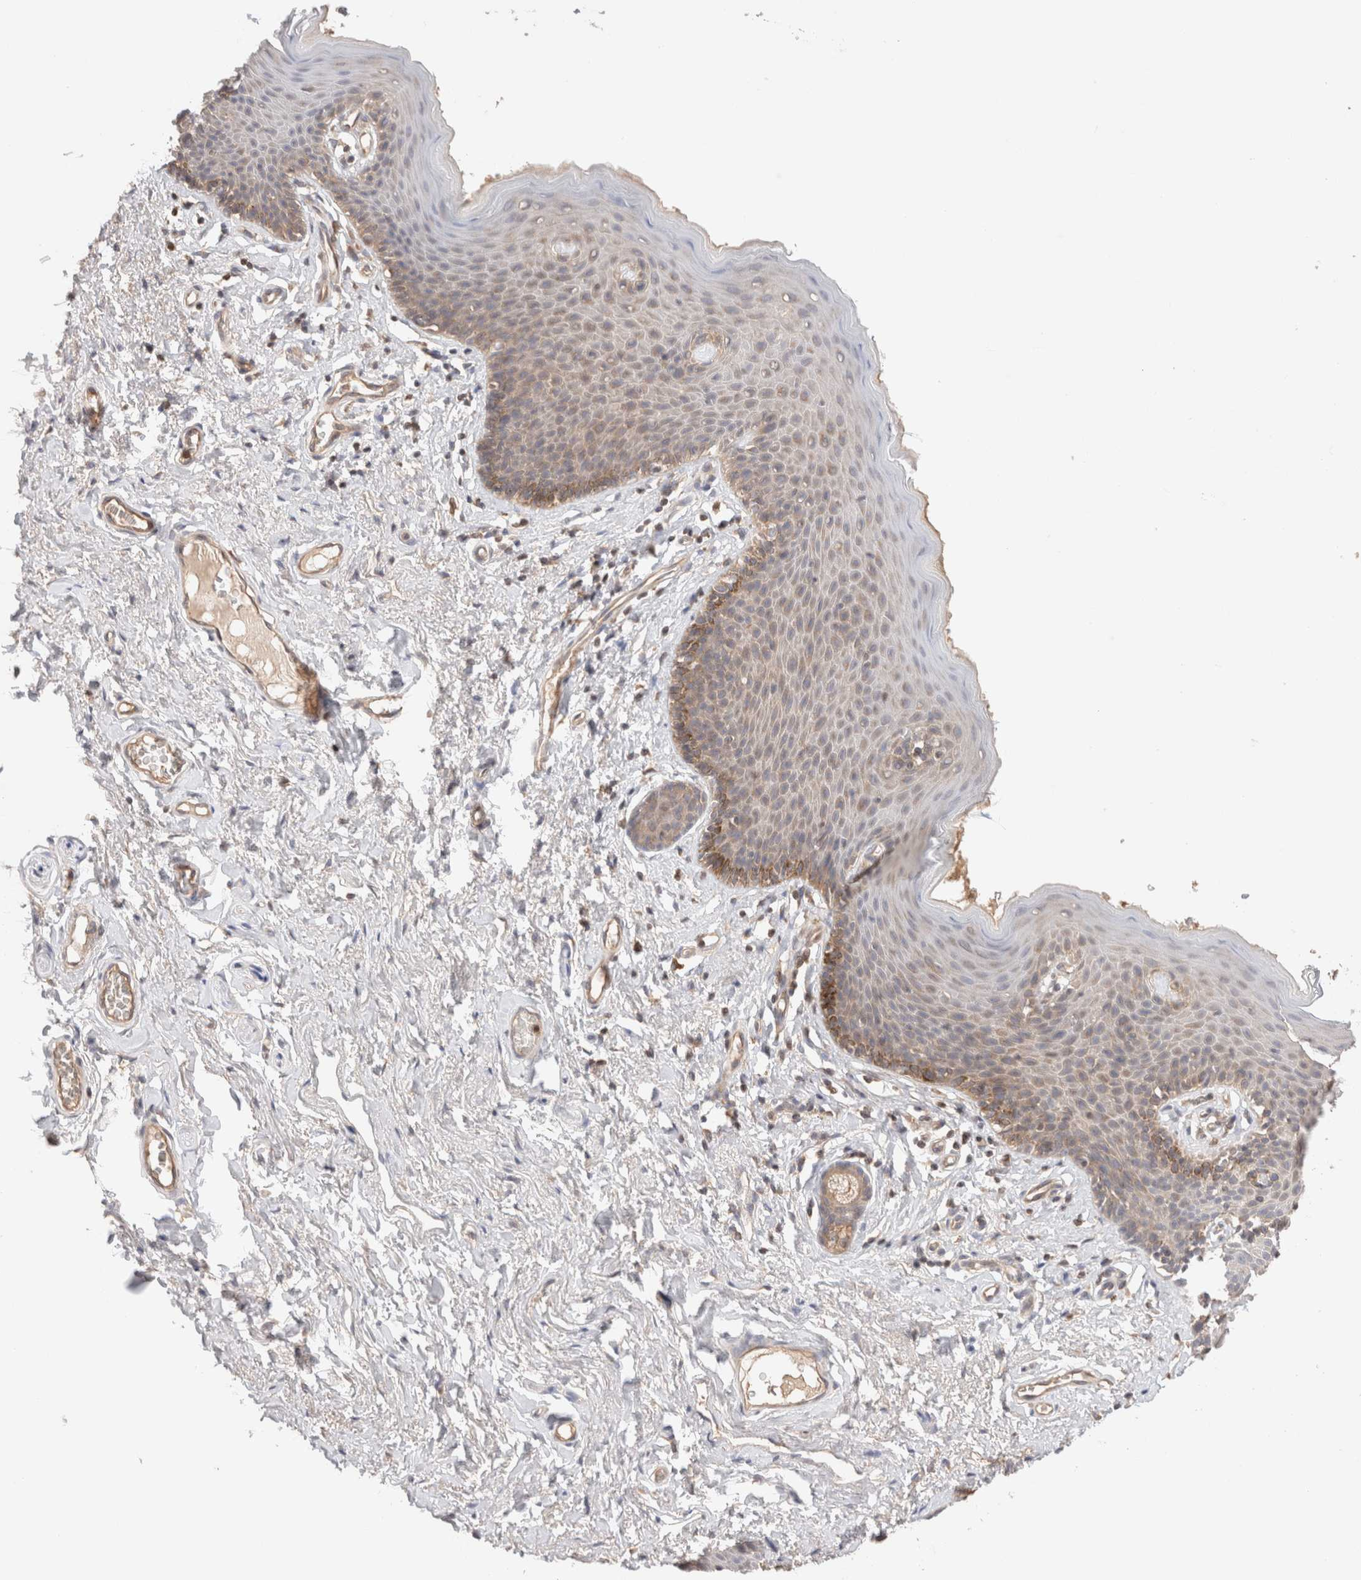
{"staining": {"intensity": "weak", "quantity": ">75%", "location": "cytoplasmic/membranous"}, "tissue": "skin", "cell_type": "Epidermal cells", "image_type": "normal", "snomed": [{"axis": "morphology", "description": "Normal tissue, NOS"}, {"axis": "topography", "description": "Vulva"}], "caption": "Benign skin reveals weak cytoplasmic/membranous positivity in approximately >75% of epidermal cells, visualized by immunohistochemistry.", "gene": "SIKE1", "patient": {"sex": "female", "age": 66}}